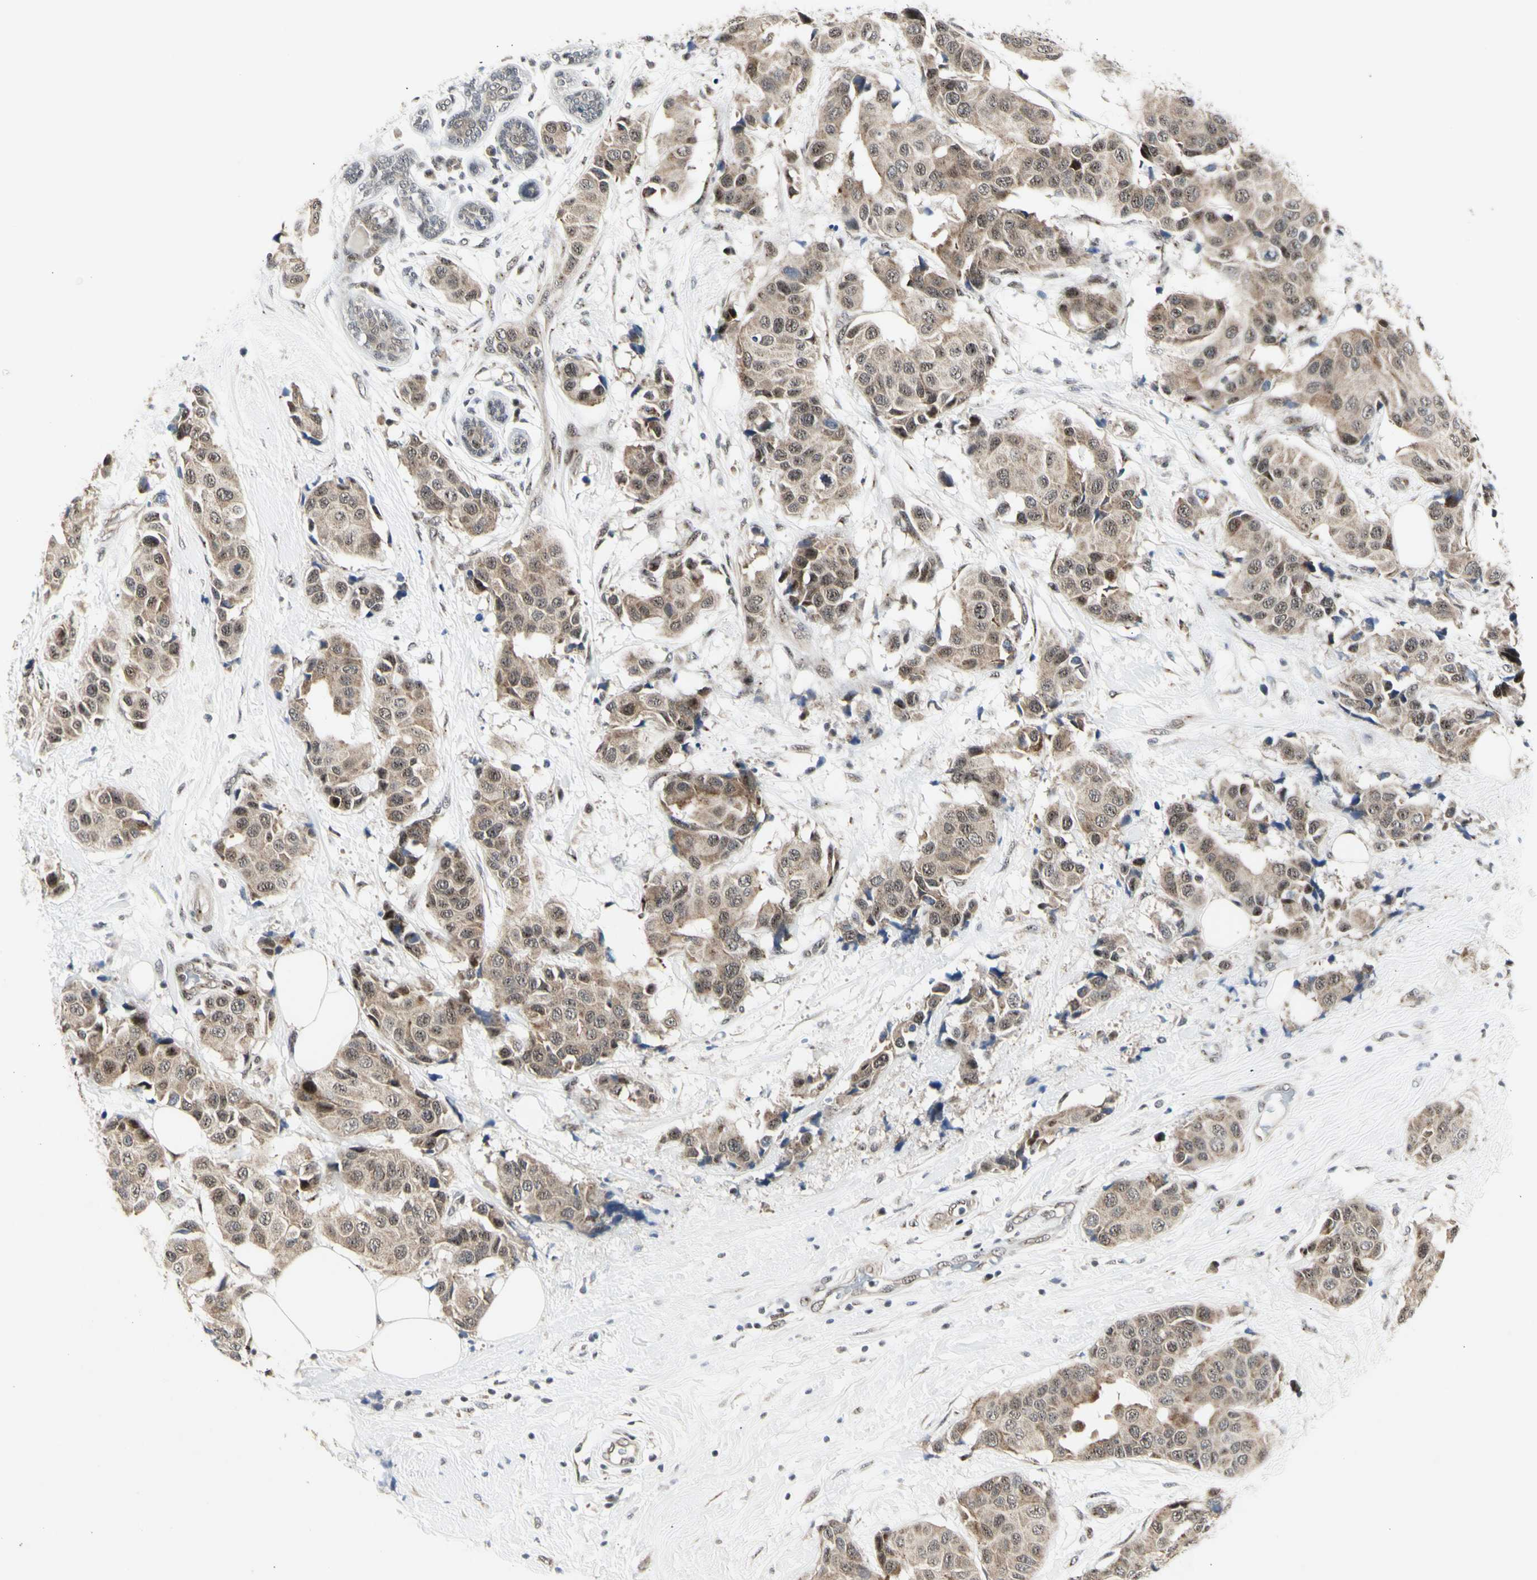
{"staining": {"intensity": "weak", "quantity": ">75%", "location": "cytoplasmic/membranous,nuclear"}, "tissue": "breast cancer", "cell_type": "Tumor cells", "image_type": "cancer", "snomed": [{"axis": "morphology", "description": "Normal tissue, NOS"}, {"axis": "morphology", "description": "Duct carcinoma"}, {"axis": "topography", "description": "Breast"}], "caption": "Breast cancer tissue demonstrates weak cytoplasmic/membranous and nuclear staining in about >75% of tumor cells, visualized by immunohistochemistry.", "gene": "DHRS7B", "patient": {"sex": "female", "age": 39}}